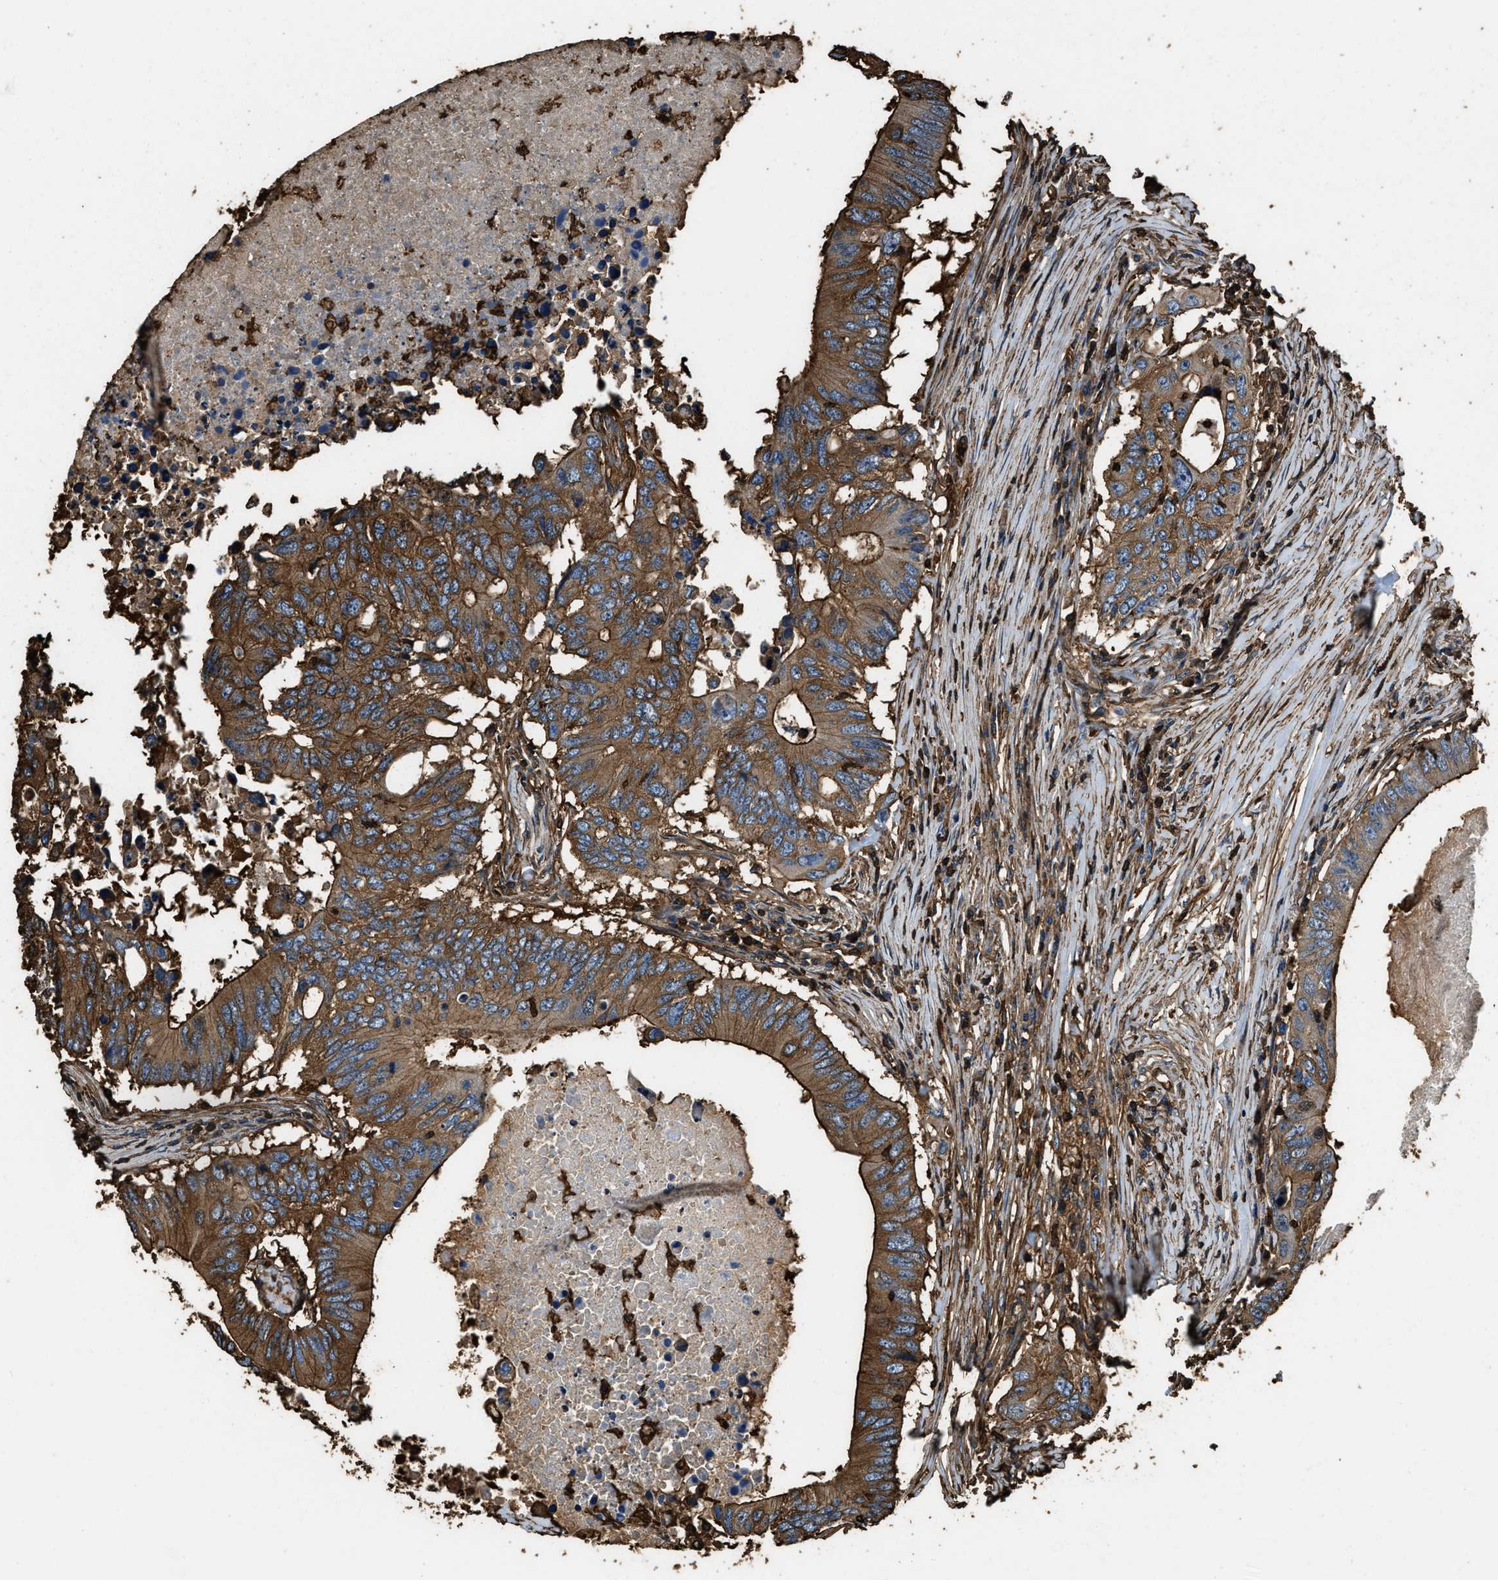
{"staining": {"intensity": "moderate", "quantity": ">75%", "location": "cytoplasmic/membranous"}, "tissue": "colorectal cancer", "cell_type": "Tumor cells", "image_type": "cancer", "snomed": [{"axis": "morphology", "description": "Adenocarcinoma, NOS"}, {"axis": "topography", "description": "Colon"}], "caption": "This micrograph demonstrates IHC staining of human colorectal cancer (adenocarcinoma), with medium moderate cytoplasmic/membranous positivity in about >75% of tumor cells.", "gene": "ACCS", "patient": {"sex": "male", "age": 71}}